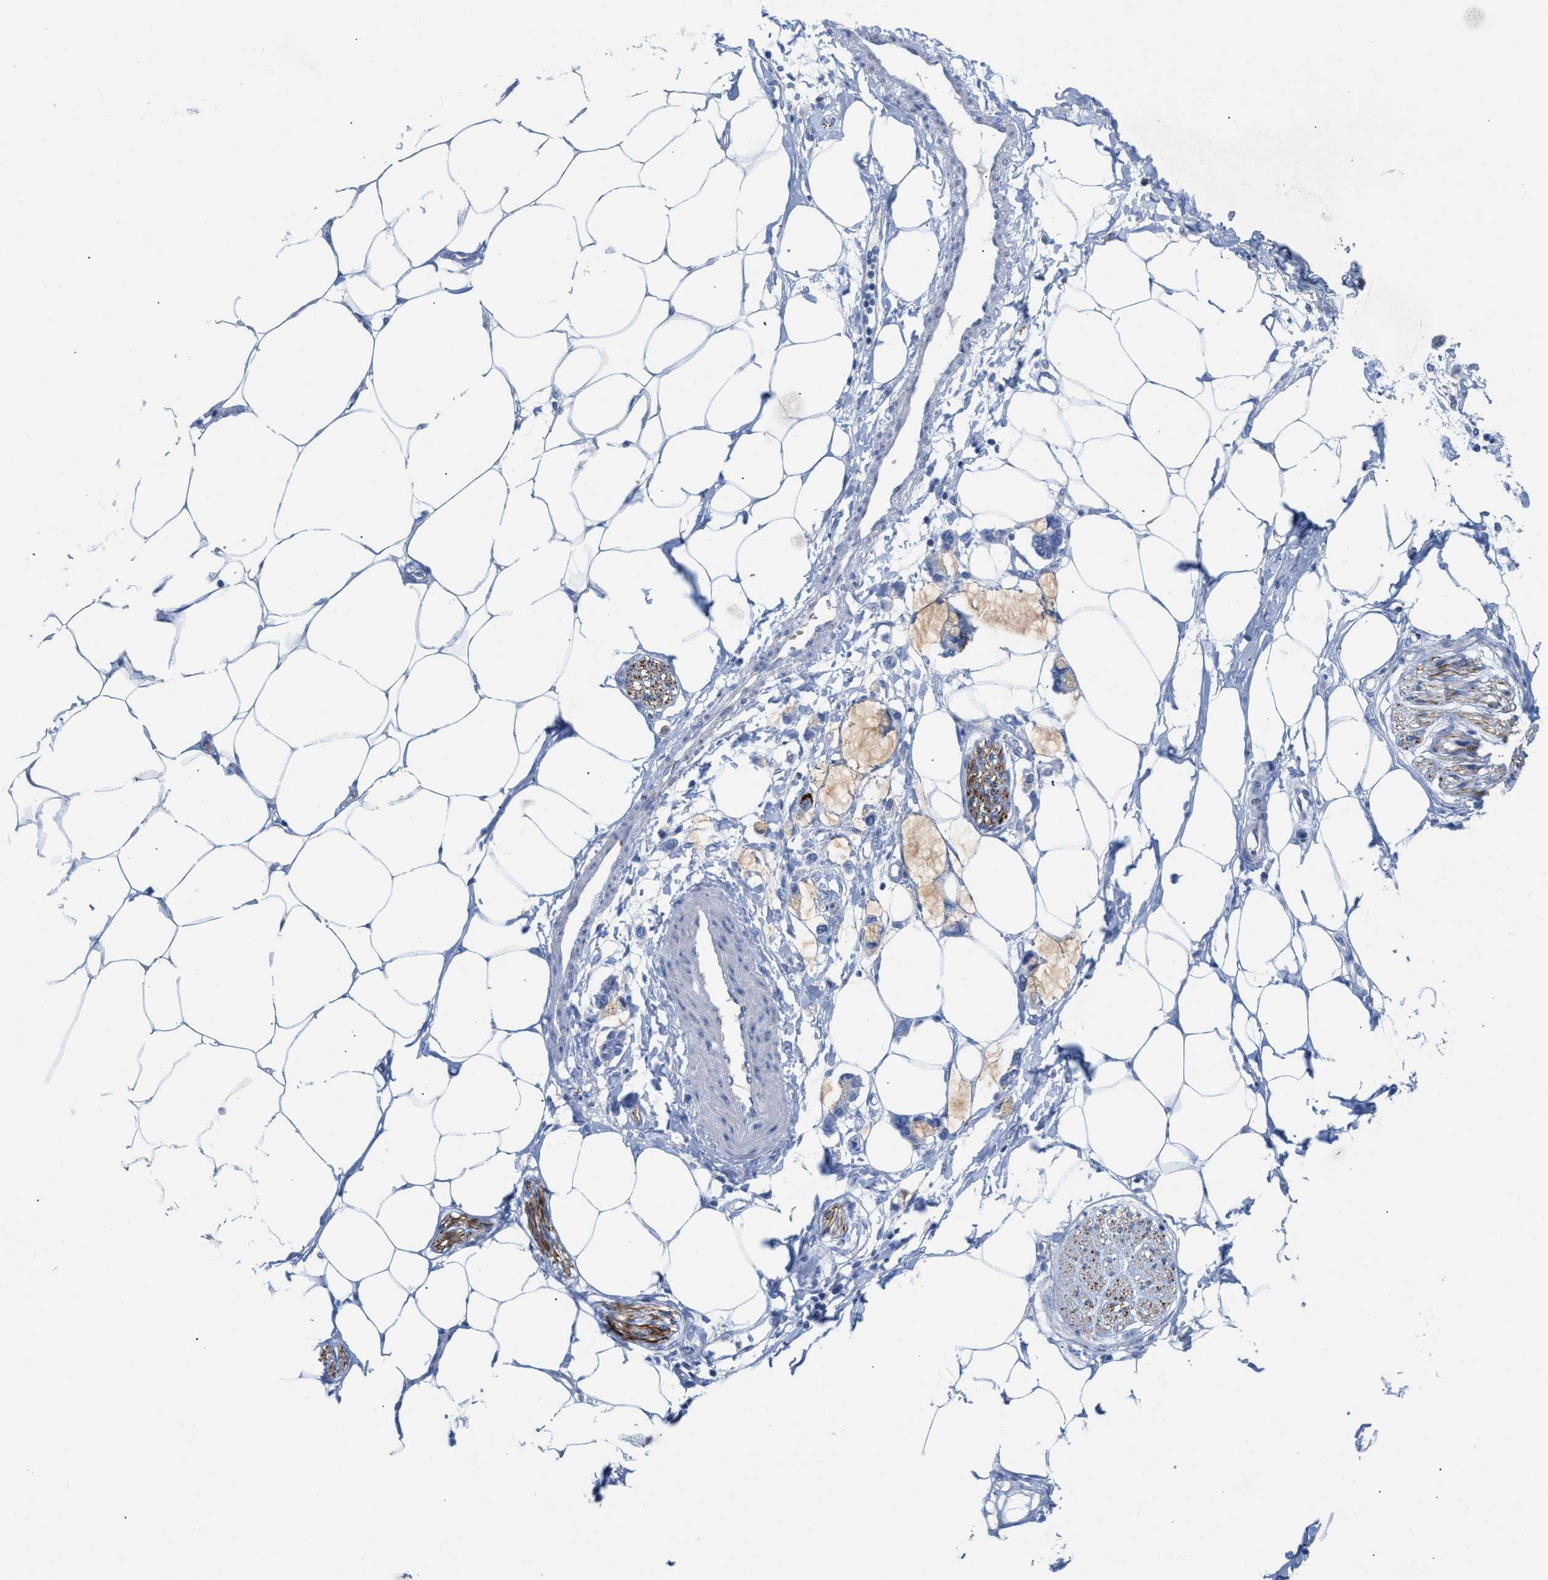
{"staining": {"intensity": "negative", "quantity": "none", "location": "none"}, "tissue": "adipose tissue", "cell_type": "Adipocytes", "image_type": "normal", "snomed": [{"axis": "morphology", "description": "Normal tissue, NOS"}, {"axis": "morphology", "description": "Adenocarcinoma, NOS"}, {"axis": "topography", "description": "Colon"}, {"axis": "topography", "description": "Peripheral nerve tissue"}], "caption": "Immunohistochemistry histopathology image of benign adipose tissue: adipose tissue stained with DAB (3,3'-diaminobenzidine) shows no significant protein expression in adipocytes. The staining is performed using DAB (3,3'-diaminobenzidine) brown chromogen with nuclei counter-stained in using hematoxylin.", "gene": "ANKFN1", "patient": {"sex": "male", "age": 14}}